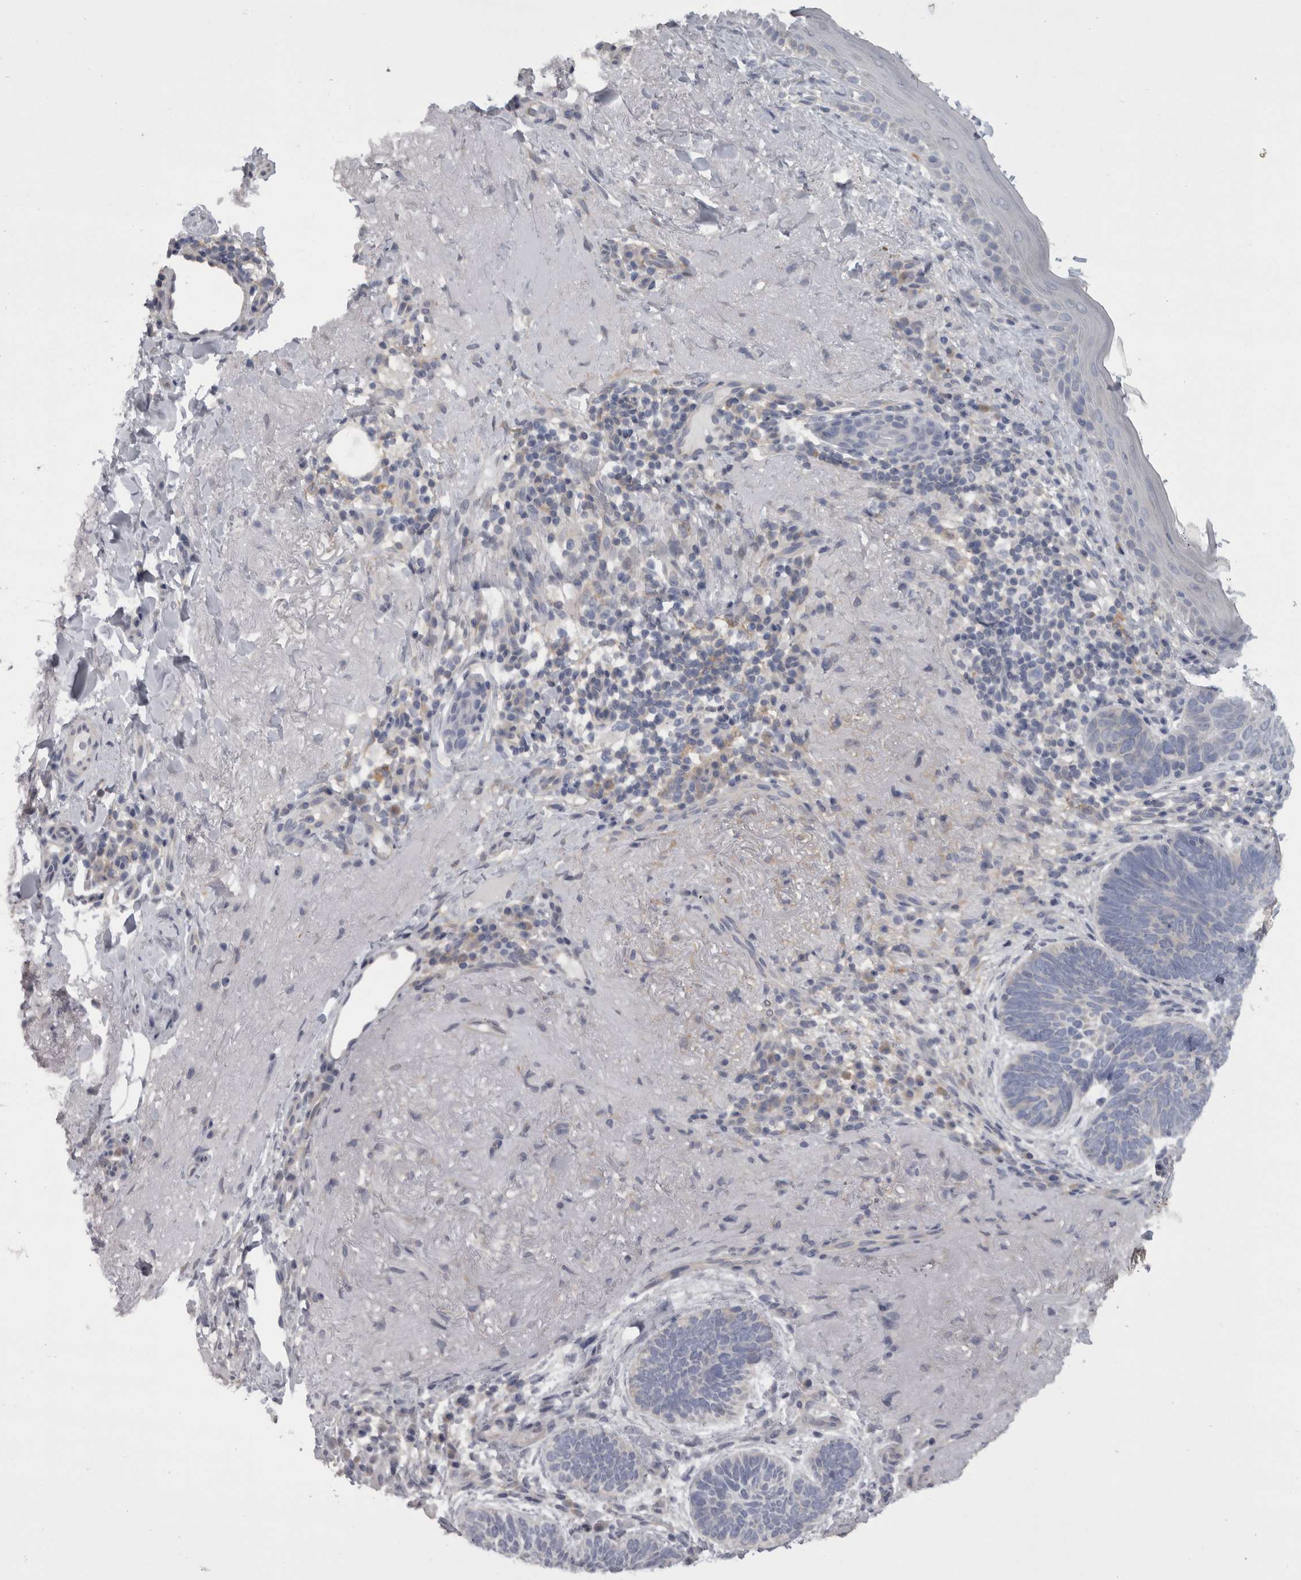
{"staining": {"intensity": "negative", "quantity": "none", "location": "none"}, "tissue": "skin cancer", "cell_type": "Tumor cells", "image_type": "cancer", "snomed": [{"axis": "morphology", "description": "Basal cell carcinoma"}, {"axis": "topography", "description": "Skin"}], "caption": "Skin basal cell carcinoma stained for a protein using IHC displays no positivity tumor cells.", "gene": "CAMK2D", "patient": {"sex": "female", "age": 85}}